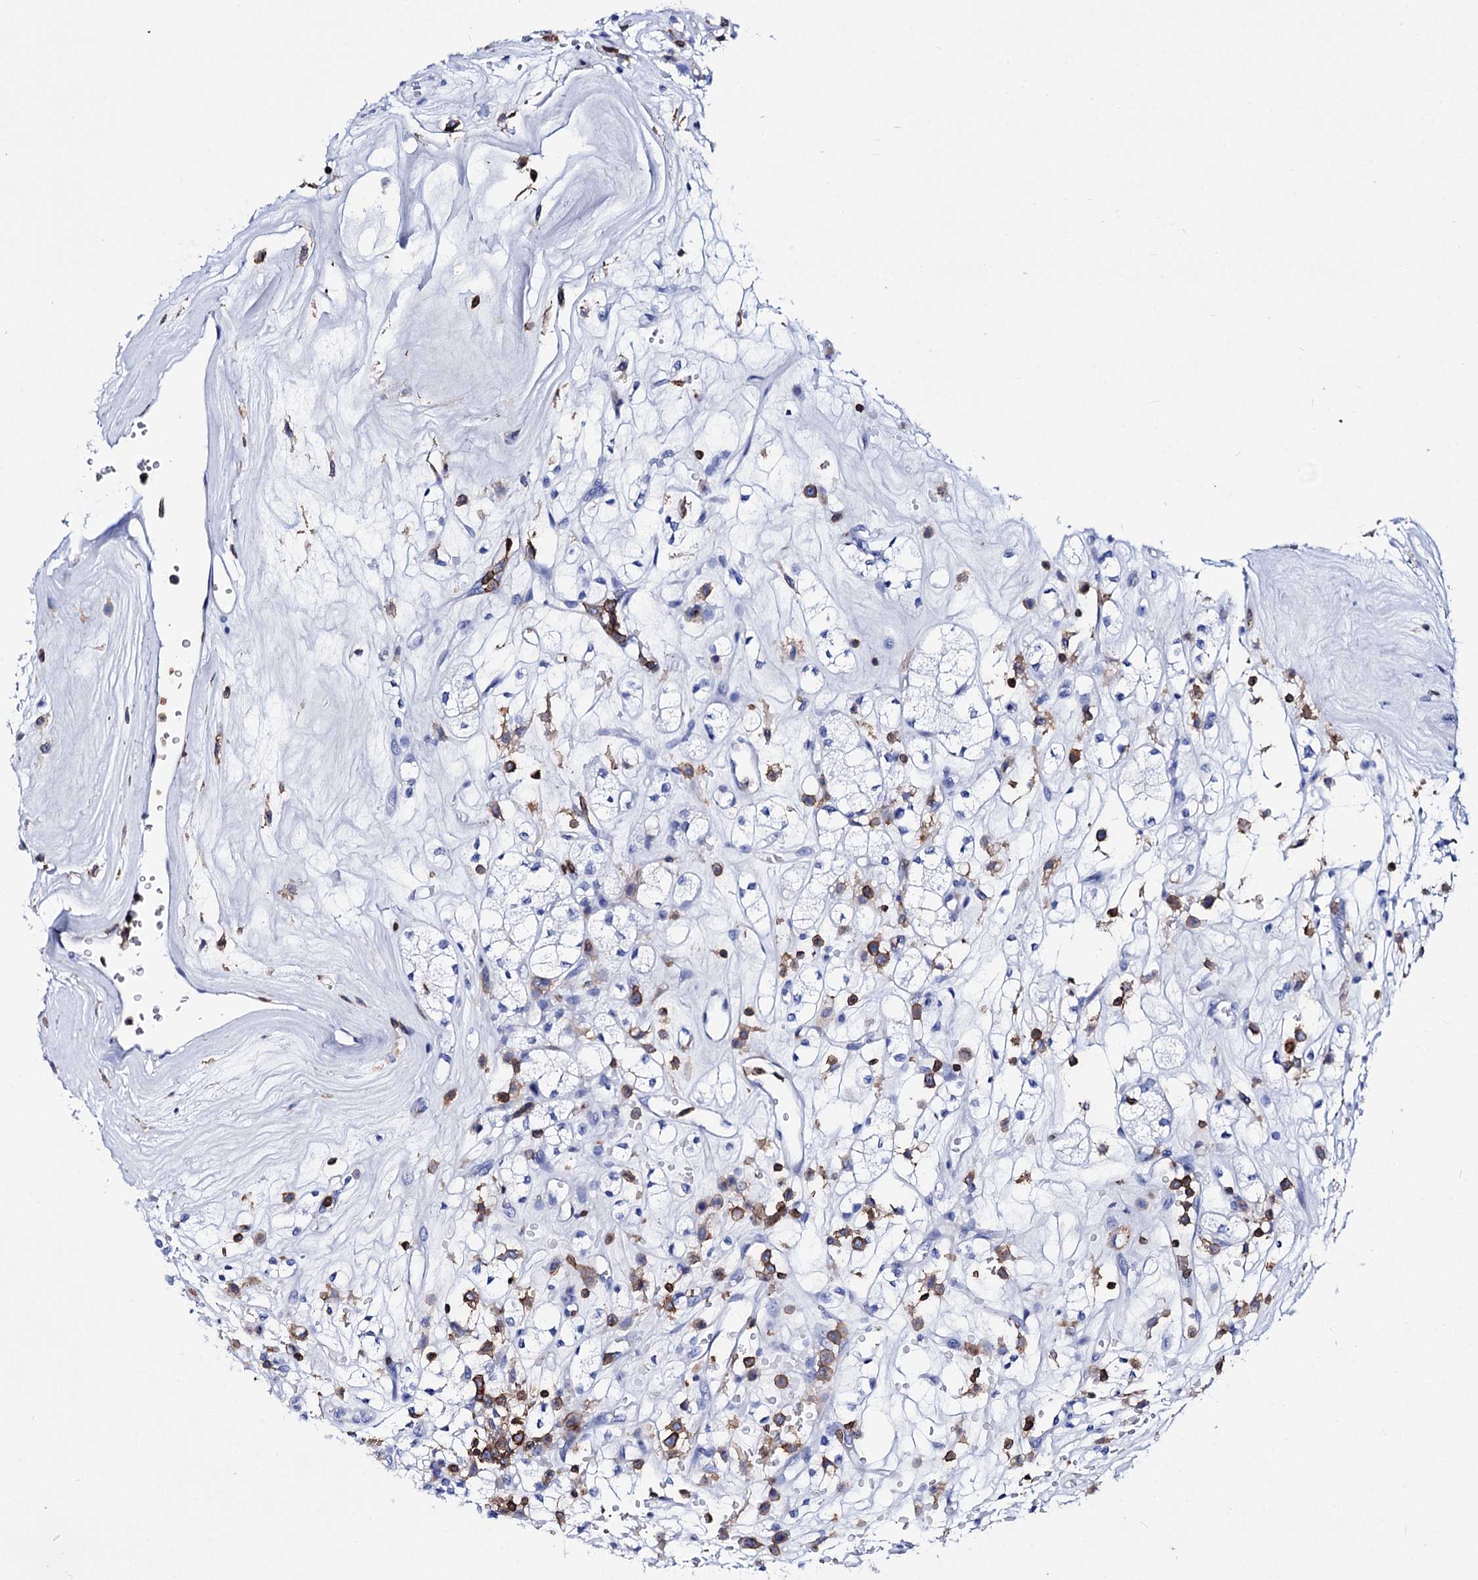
{"staining": {"intensity": "negative", "quantity": "none", "location": "none"}, "tissue": "renal cancer", "cell_type": "Tumor cells", "image_type": "cancer", "snomed": [{"axis": "morphology", "description": "Adenocarcinoma, NOS"}, {"axis": "topography", "description": "Kidney"}], "caption": "A high-resolution histopathology image shows IHC staining of renal cancer (adenocarcinoma), which exhibits no significant positivity in tumor cells. Nuclei are stained in blue.", "gene": "DEF6", "patient": {"sex": "male", "age": 77}}